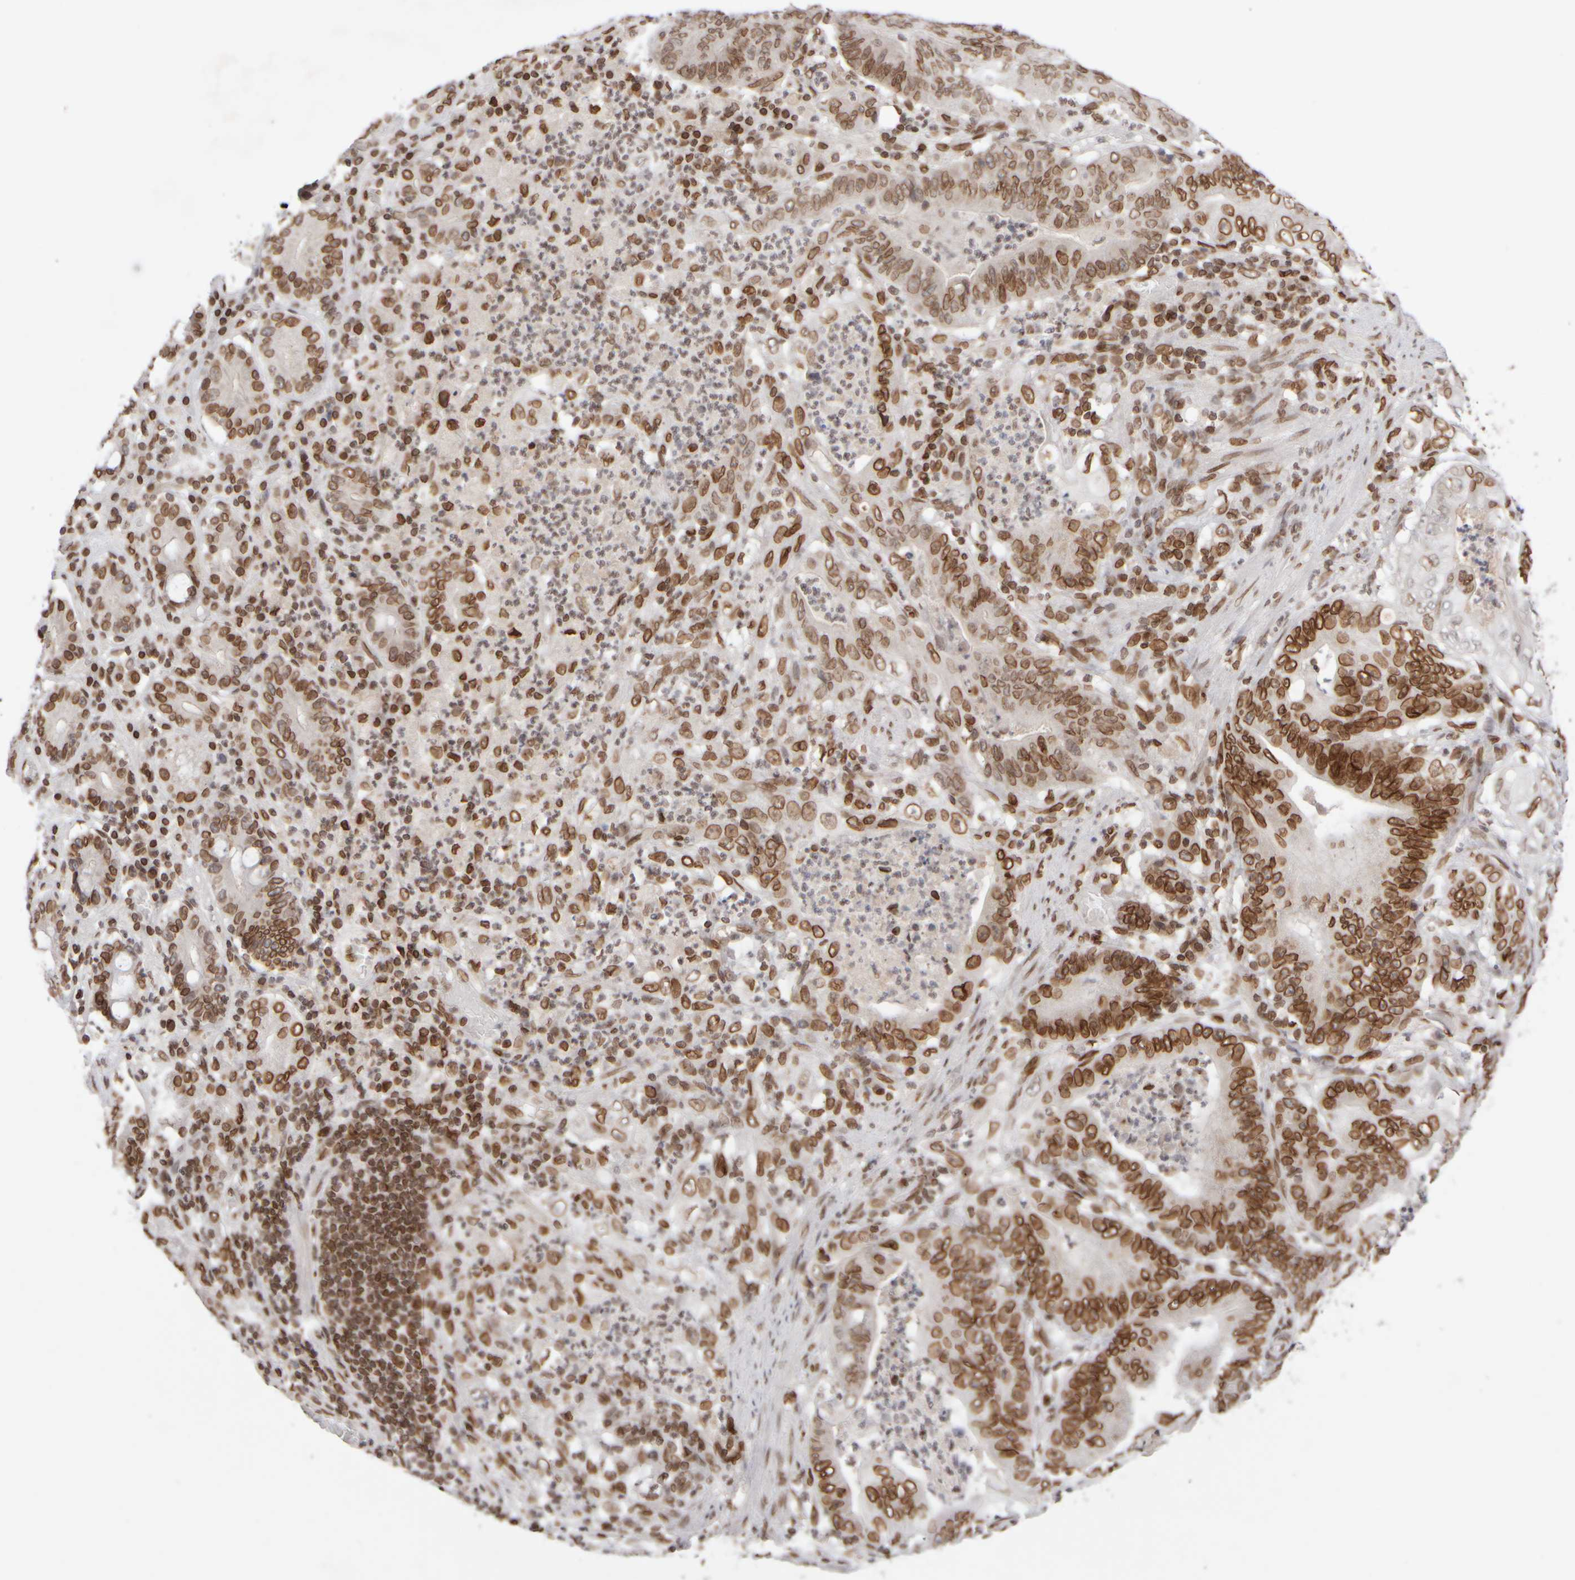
{"staining": {"intensity": "strong", "quantity": ">75%", "location": "cytoplasmic/membranous,nuclear"}, "tissue": "stomach cancer", "cell_type": "Tumor cells", "image_type": "cancer", "snomed": [{"axis": "morphology", "description": "Adenocarcinoma, NOS"}, {"axis": "topography", "description": "Stomach"}], "caption": "Stomach cancer (adenocarcinoma) tissue displays strong cytoplasmic/membranous and nuclear positivity in approximately >75% of tumor cells, visualized by immunohistochemistry.", "gene": "ZC3HC1", "patient": {"sex": "female", "age": 73}}